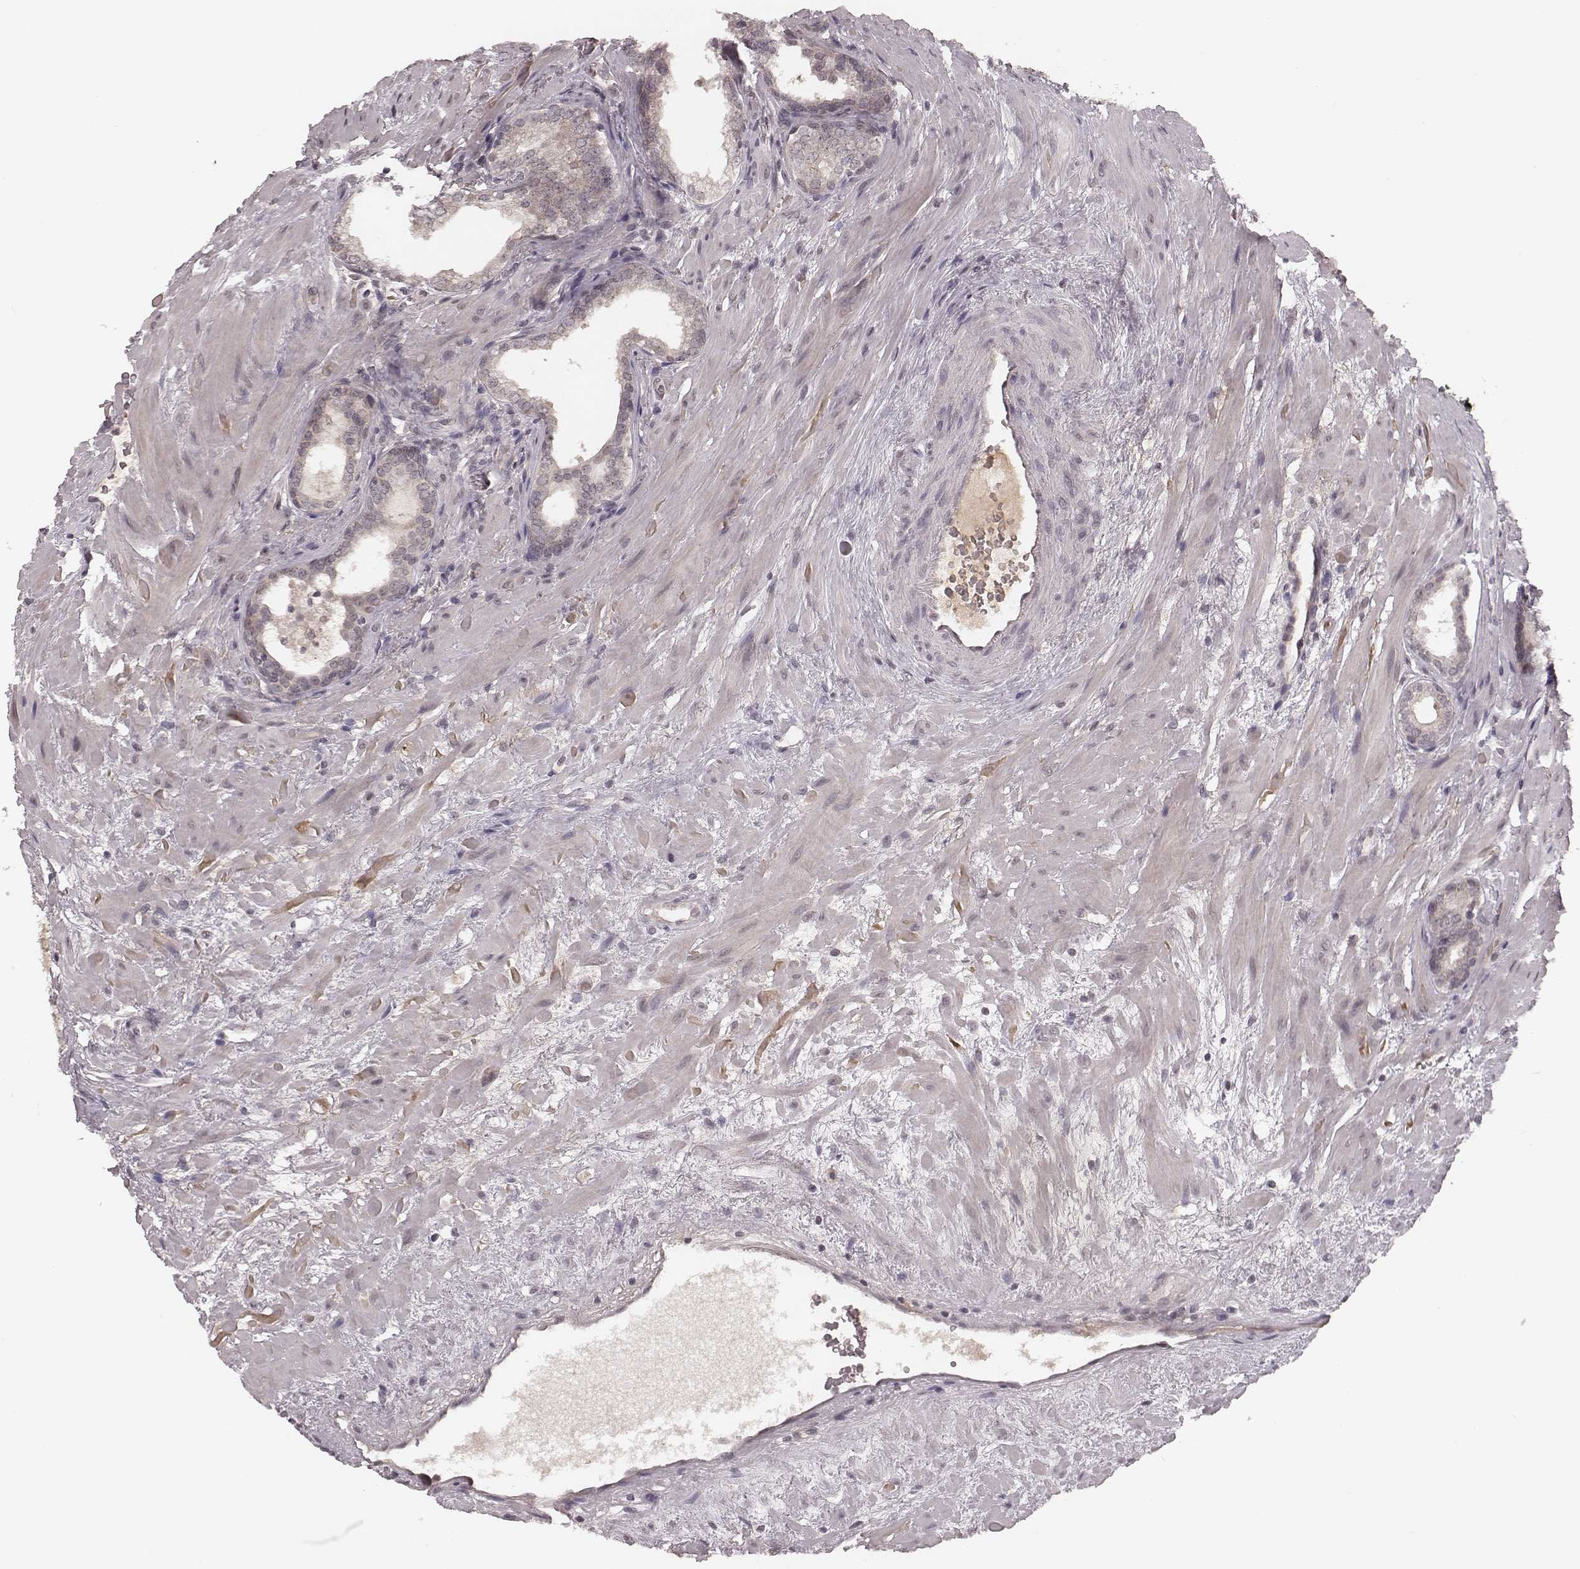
{"staining": {"intensity": "negative", "quantity": "none", "location": "none"}, "tissue": "prostate cancer", "cell_type": "Tumor cells", "image_type": "cancer", "snomed": [{"axis": "morphology", "description": "Adenocarcinoma, NOS"}, {"axis": "topography", "description": "Prostate"}], "caption": "Immunohistochemistry (IHC) micrograph of neoplastic tissue: prostate adenocarcinoma stained with DAB displays no significant protein staining in tumor cells.", "gene": "IL5", "patient": {"sex": "male", "age": 66}}